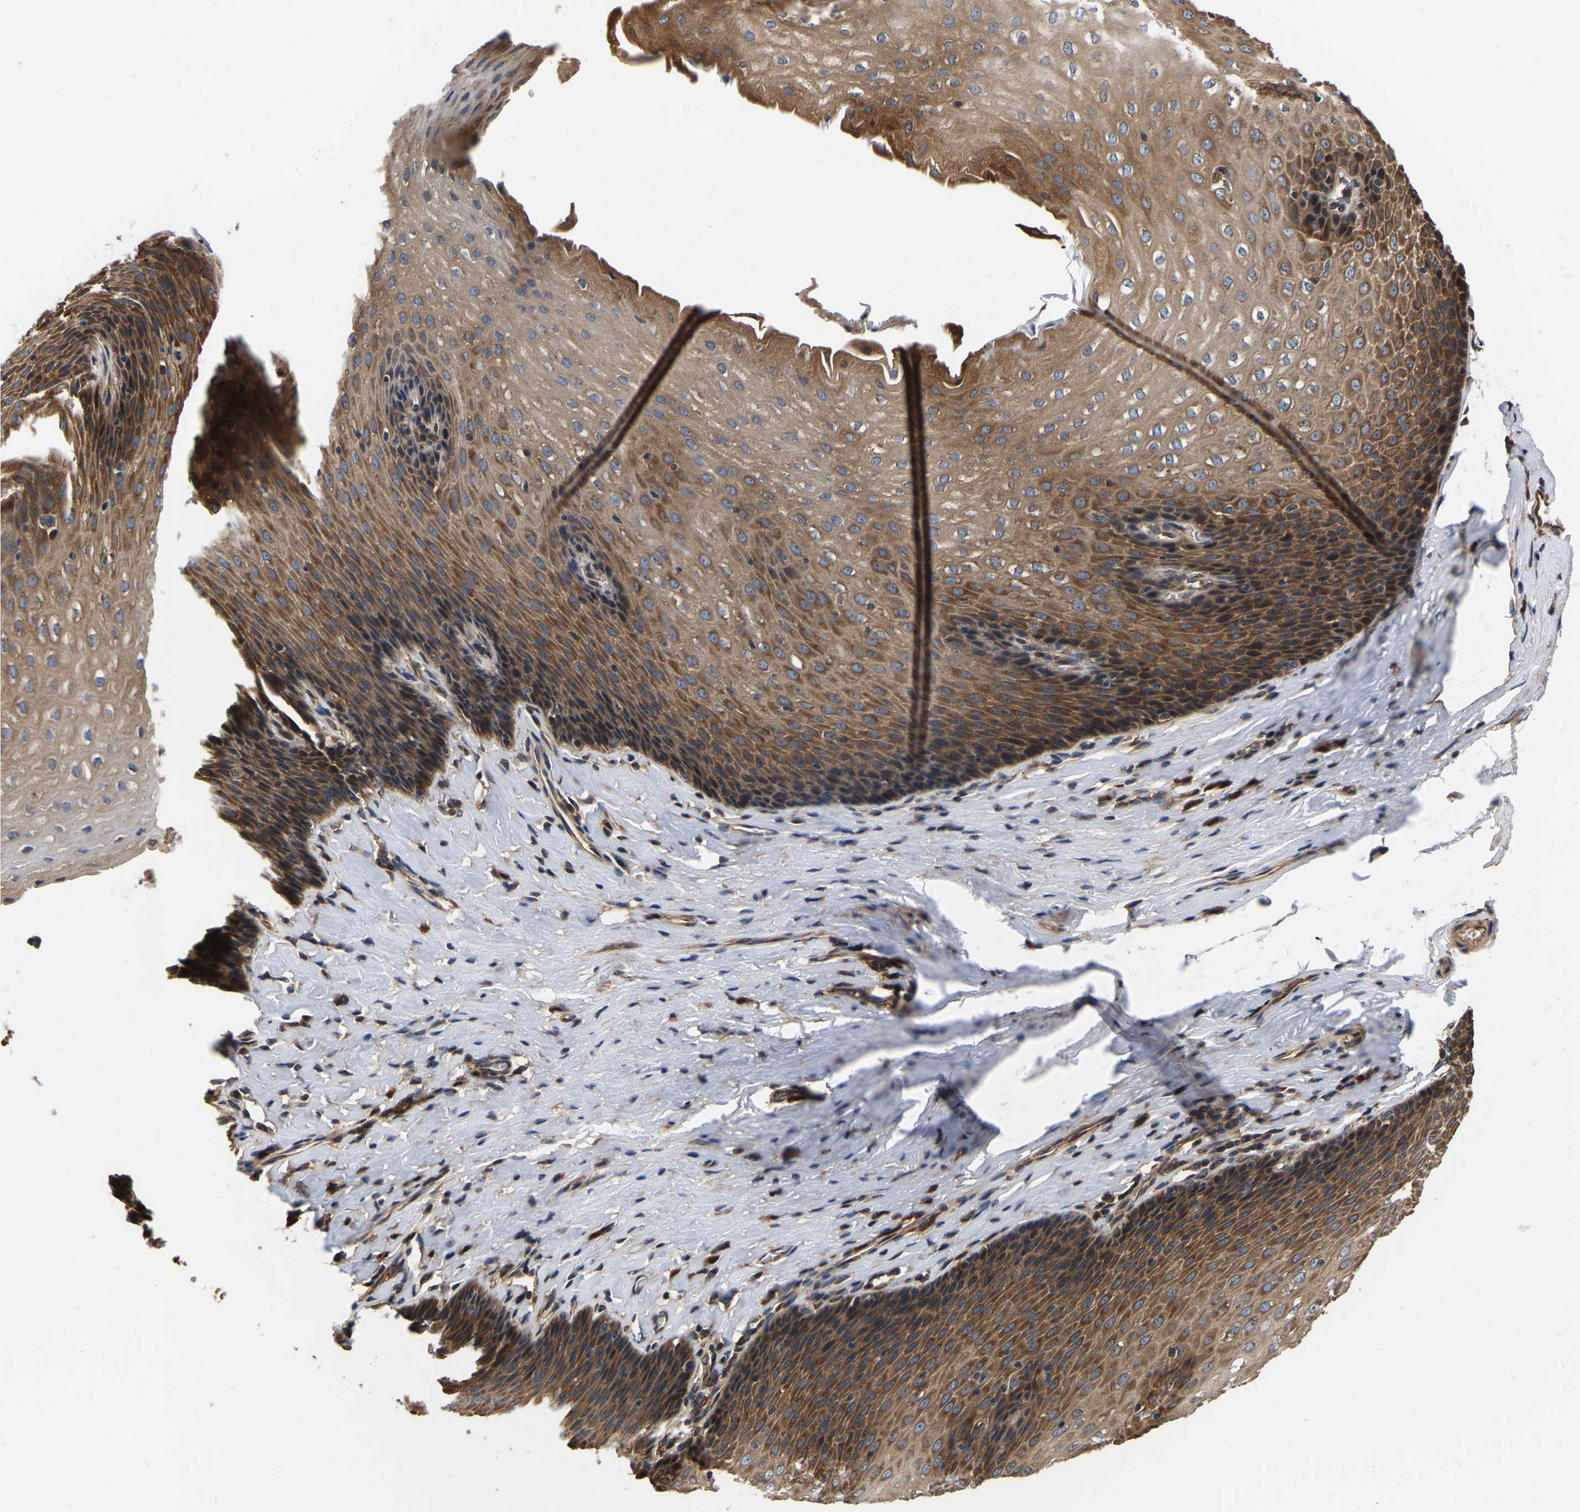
{"staining": {"intensity": "strong", "quantity": ">75%", "location": "cytoplasmic/membranous"}, "tissue": "esophagus", "cell_type": "Squamous epithelial cells", "image_type": "normal", "snomed": [{"axis": "morphology", "description": "Normal tissue, NOS"}, {"axis": "topography", "description": "Esophagus"}], "caption": "Protein analysis of benign esophagus shows strong cytoplasmic/membranous expression in about >75% of squamous epithelial cells.", "gene": "GARS1", "patient": {"sex": "female", "age": 61}}